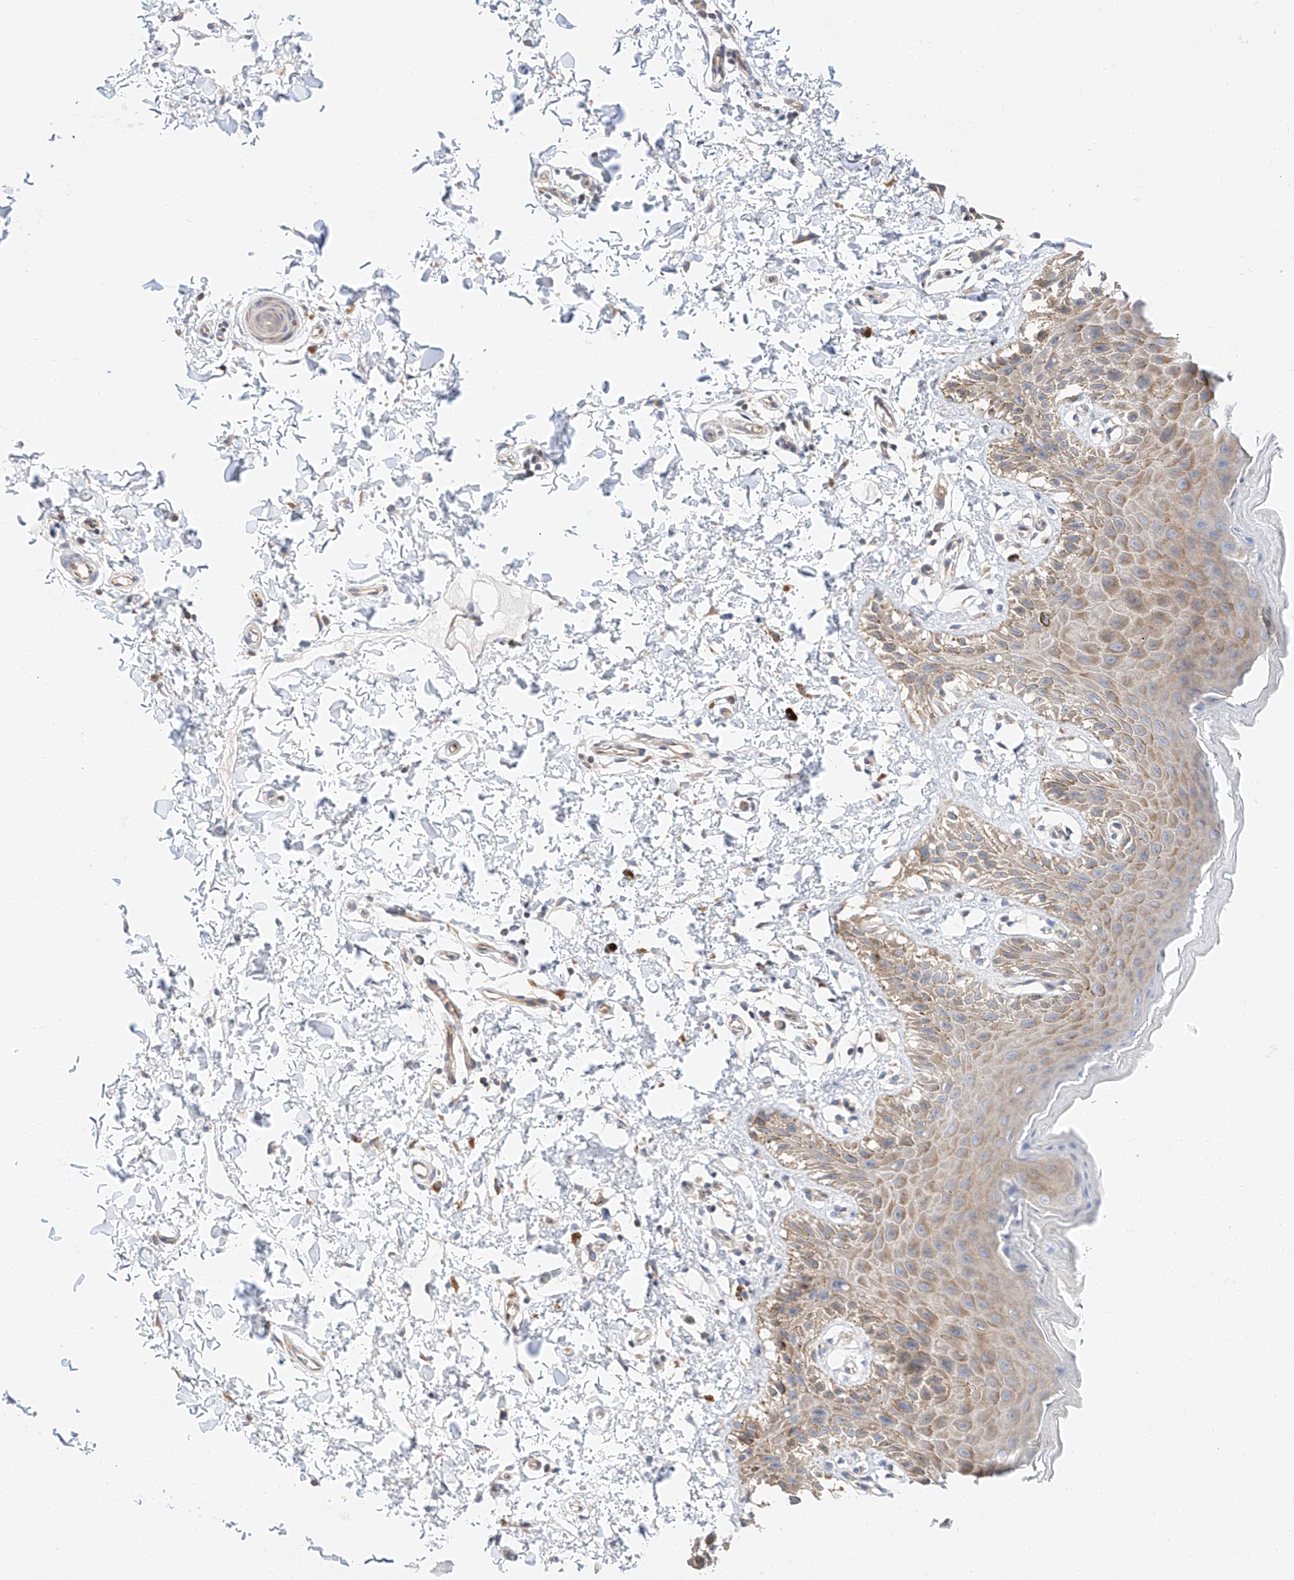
{"staining": {"intensity": "moderate", "quantity": ">75%", "location": "cytoplasmic/membranous"}, "tissue": "skin", "cell_type": "Epidermal cells", "image_type": "normal", "snomed": [{"axis": "morphology", "description": "Normal tissue, NOS"}, {"axis": "topography", "description": "Anal"}], "caption": "Skin stained with DAB (3,3'-diaminobenzidine) immunohistochemistry shows medium levels of moderate cytoplasmic/membranous staining in approximately >75% of epidermal cells. The staining was performed using DAB to visualize the protein expression in brown, while the nuclei were stained in blue with hematoxylin (Magnification: 20x).", "gene": "GLMN", "patient": {"sex": "male", "age": 44}}